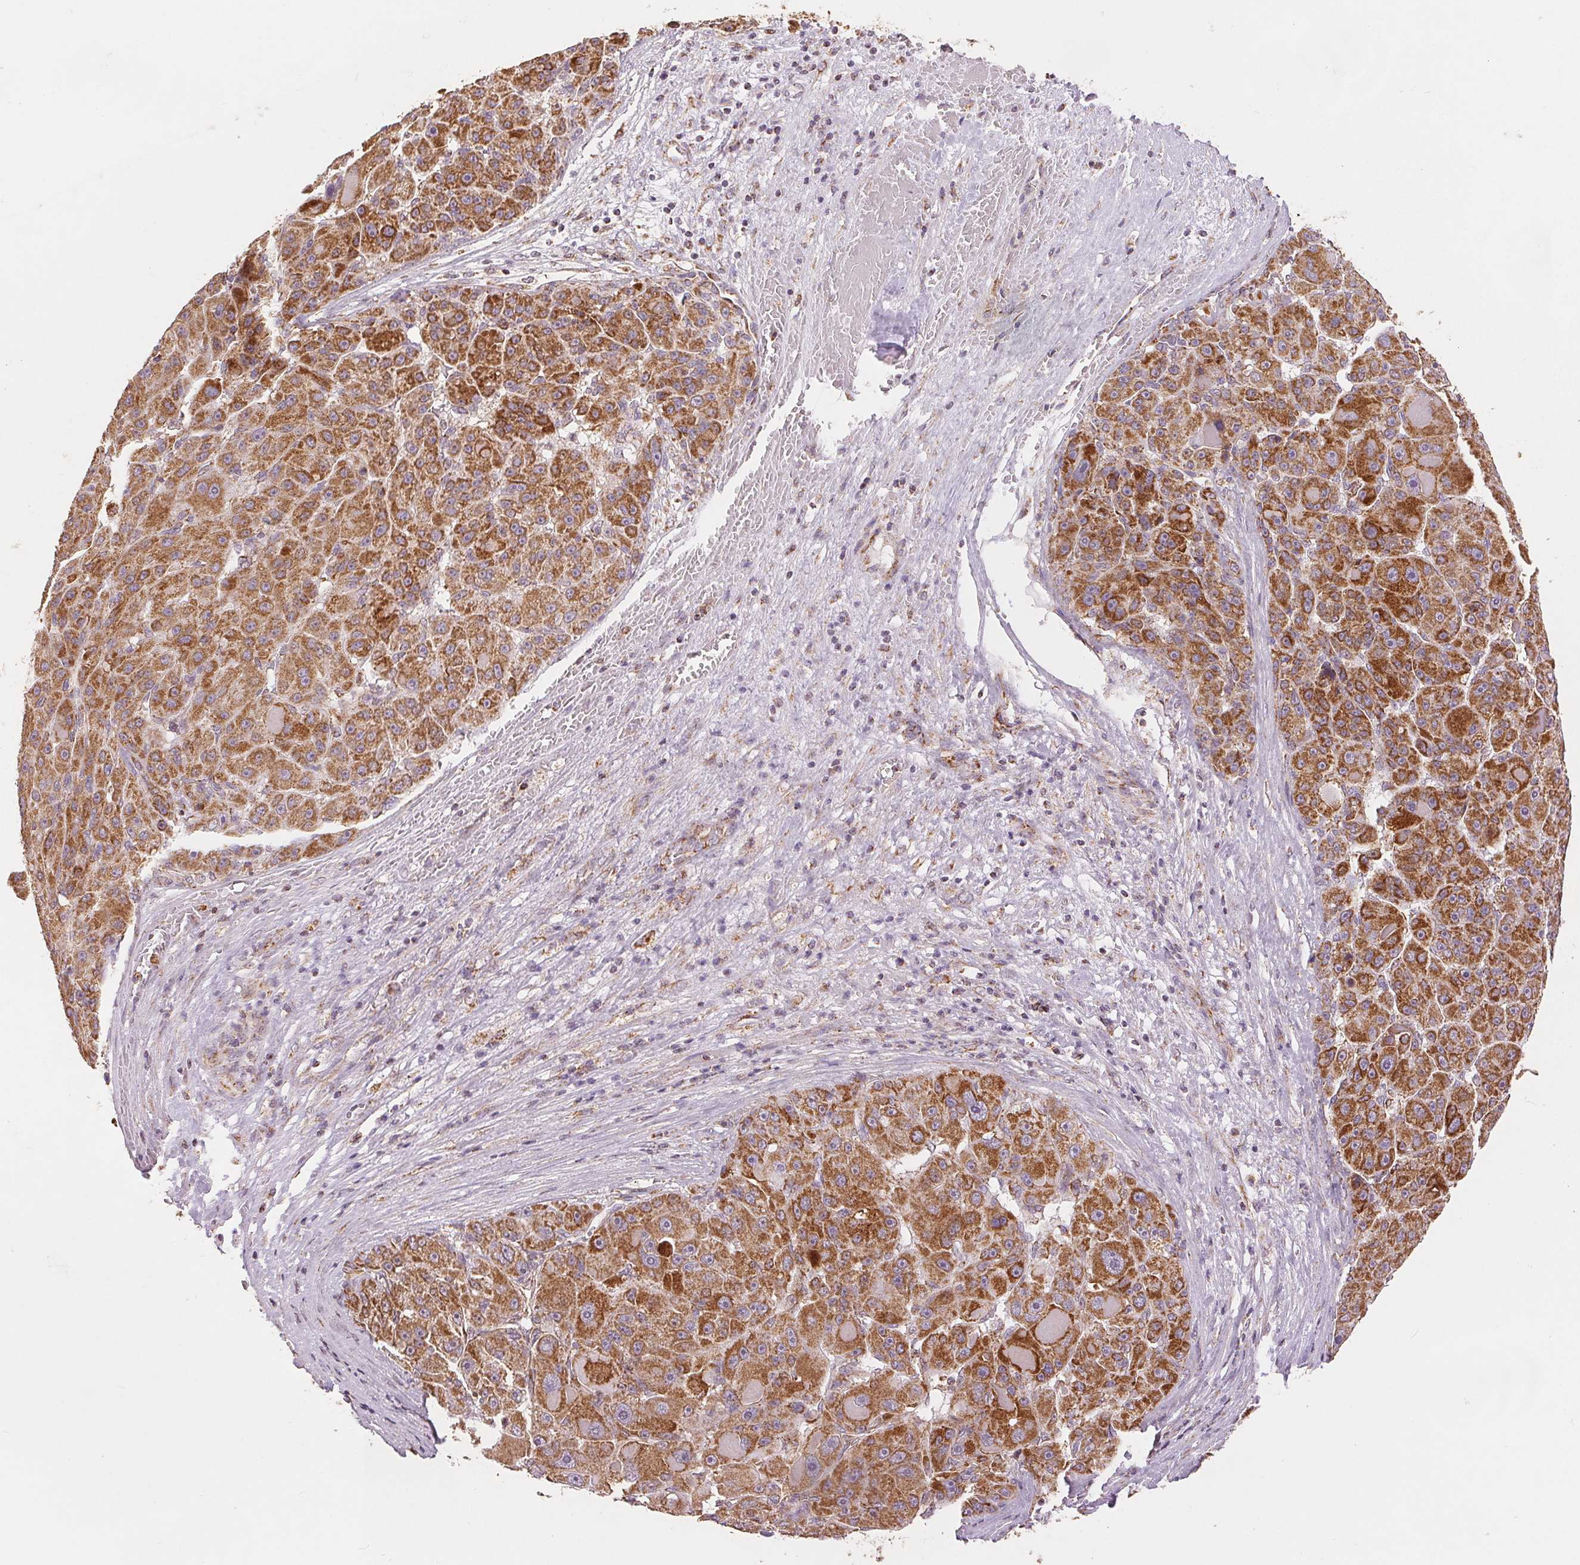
{"staining": {"intensity": "strong", "quantity": ">75%", "location": "cytoplasmic/membranous"}, "tissue": "liver cancer", "cell_type": "Tumor cells", "image_type": "cancer", "snomed": [{"axis": "morphology", "description": "Carcinoma, Hepatocellular, NOS"}, {"axis": "topography", "description": "Liver"}], "caption": "The image exhibits a brown stain indicating the presence of a protein in the cytoplasmic/membranous of tumor cells in liver cancer. The staining is performed using DAB brown chromogen to label protein expression. The nuclei are counter-stained blue using hematoxylin.", "gene": "SDHB", "patient": {"sex": "male", "age": 76}}